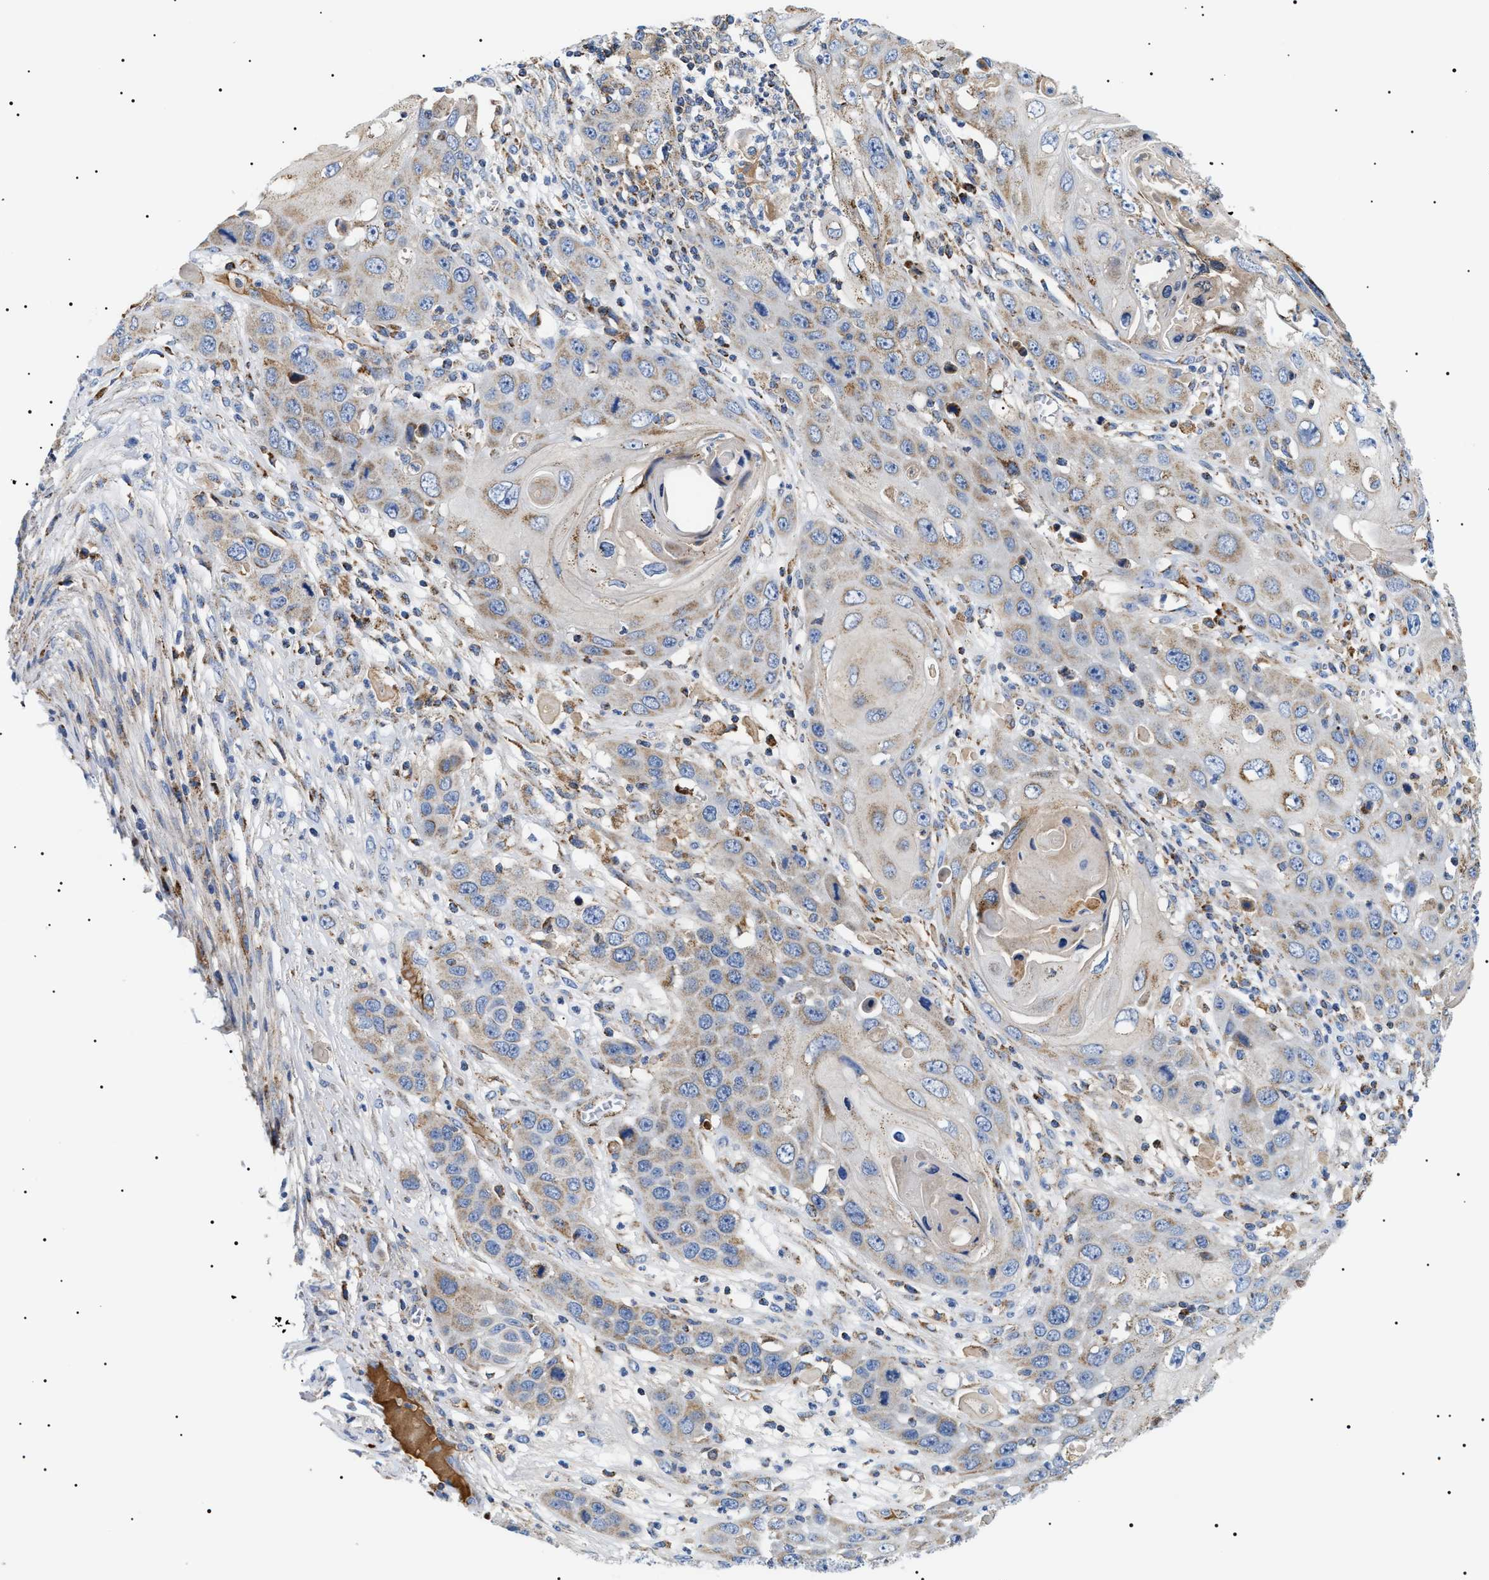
{"staining": {"intensity": "weak", "quantity": "25%-75%", "location": "cytoplasmic/membranous"}, "tissue": "skin cancer", "cell_type": "Tumor cells", "image_type": "cancer", "snomed": [{"axis": "morphology", "description": "Squamous cell carcinoma, NOS"}, {"axis": "topography", "description": "Skin"}], "caption": "Skin squamous cell carcinoma was stained to show a protein in brown. There is low levels of weak cytoplasmic/membranous expression in approximately 25%-75% of tumor cells.", "gene": "OXSM", "patient": {"sex": "male", "age": 55}}